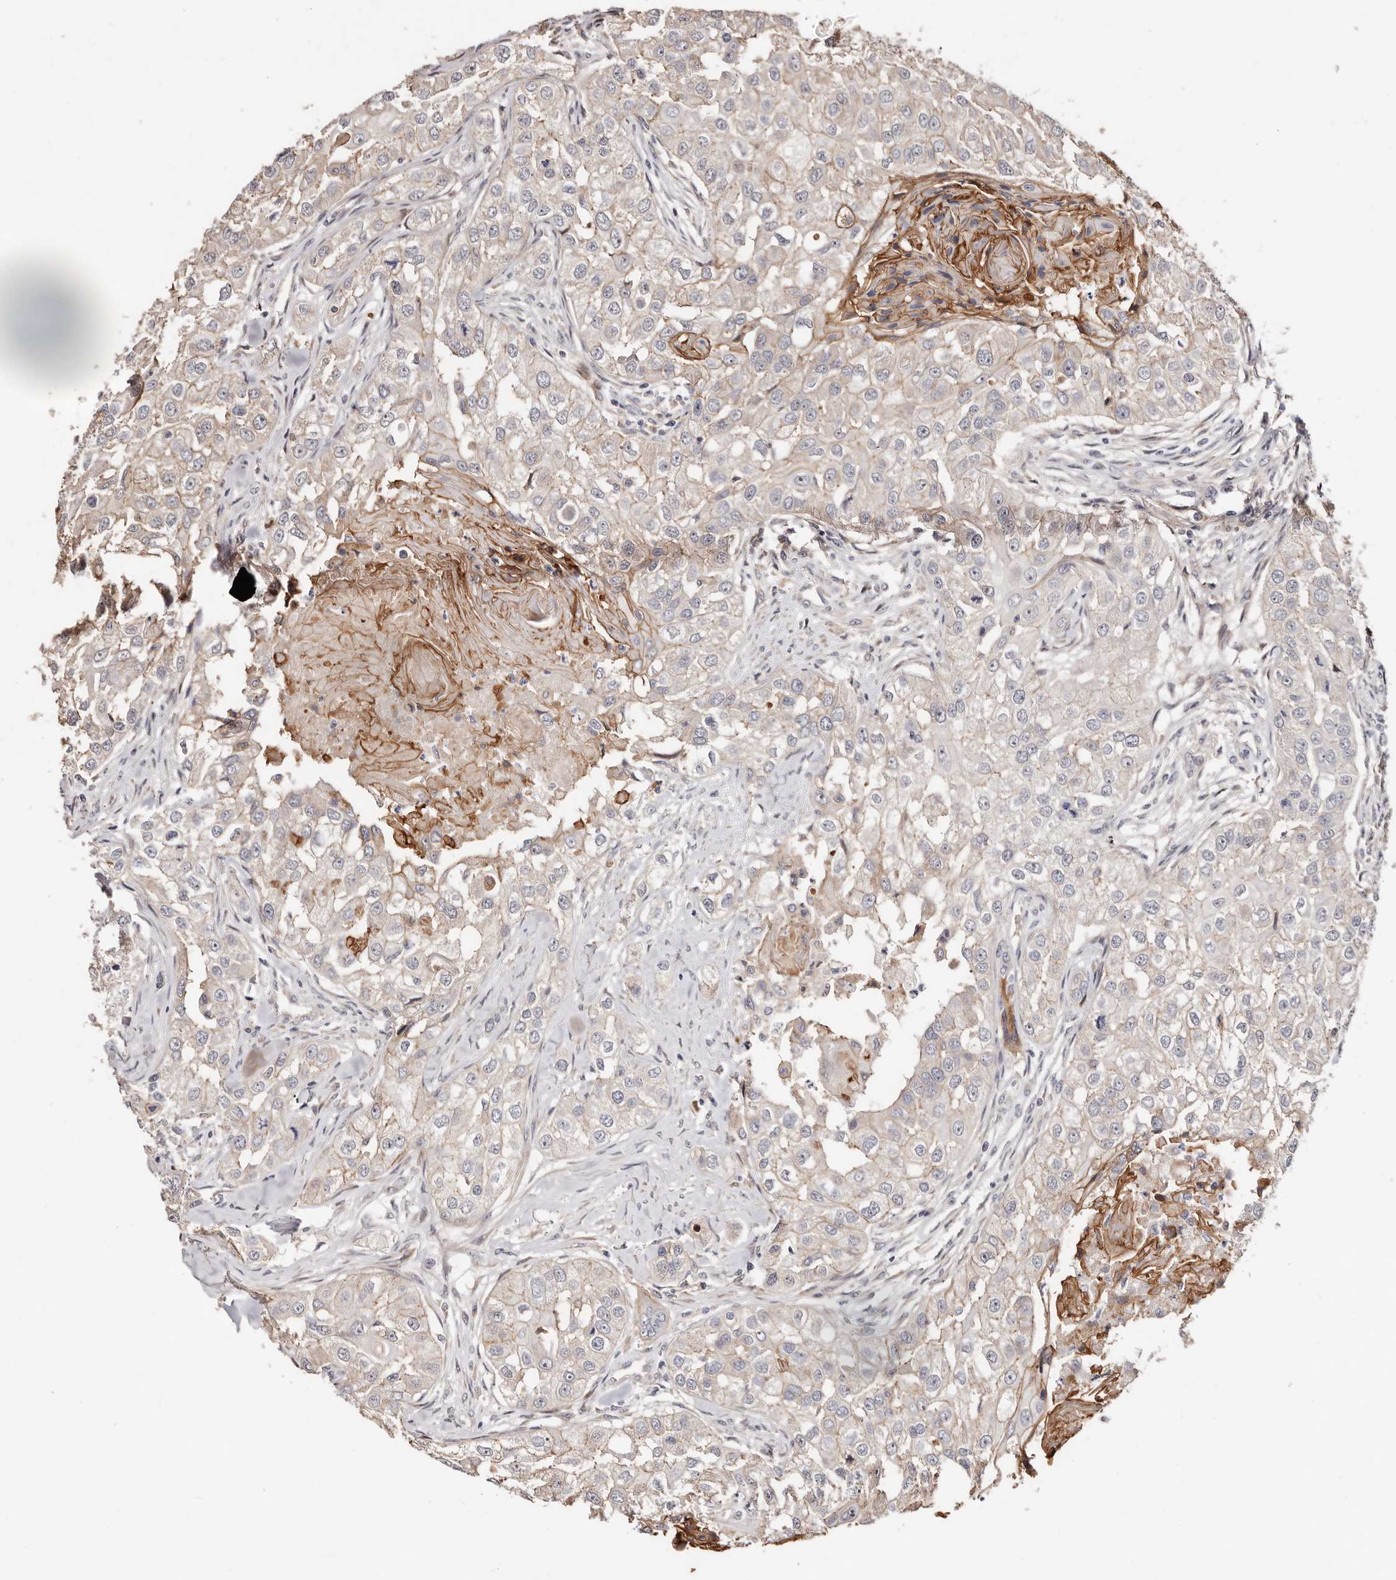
{"staining": {"intensity": "weak", "quantity": "25%-75%", "location": "cytoplasmic/membranous"}, "tissue": "head and neck cancer", "cell_type": "Tumor cells", "image_type": "cancer", "snomed": [{"axis": "morphology", "description": "Normal tissue, NOS"}, {"axis": "morphology", "description": "Squamous cell carcinoma, NOS"}, {"axis": "topography", "description": "Skeletal muscle"}, {"axis": "topography", "description": "Head-Neck"}], "caption": "Protein expression analysis of head and neck cancer exhibits weak cytoplasmic/membranous expression in about 25%-75% of tumor cells.", "gene": "TRIP13", "patient": {"sex": "male", "age": 51}}